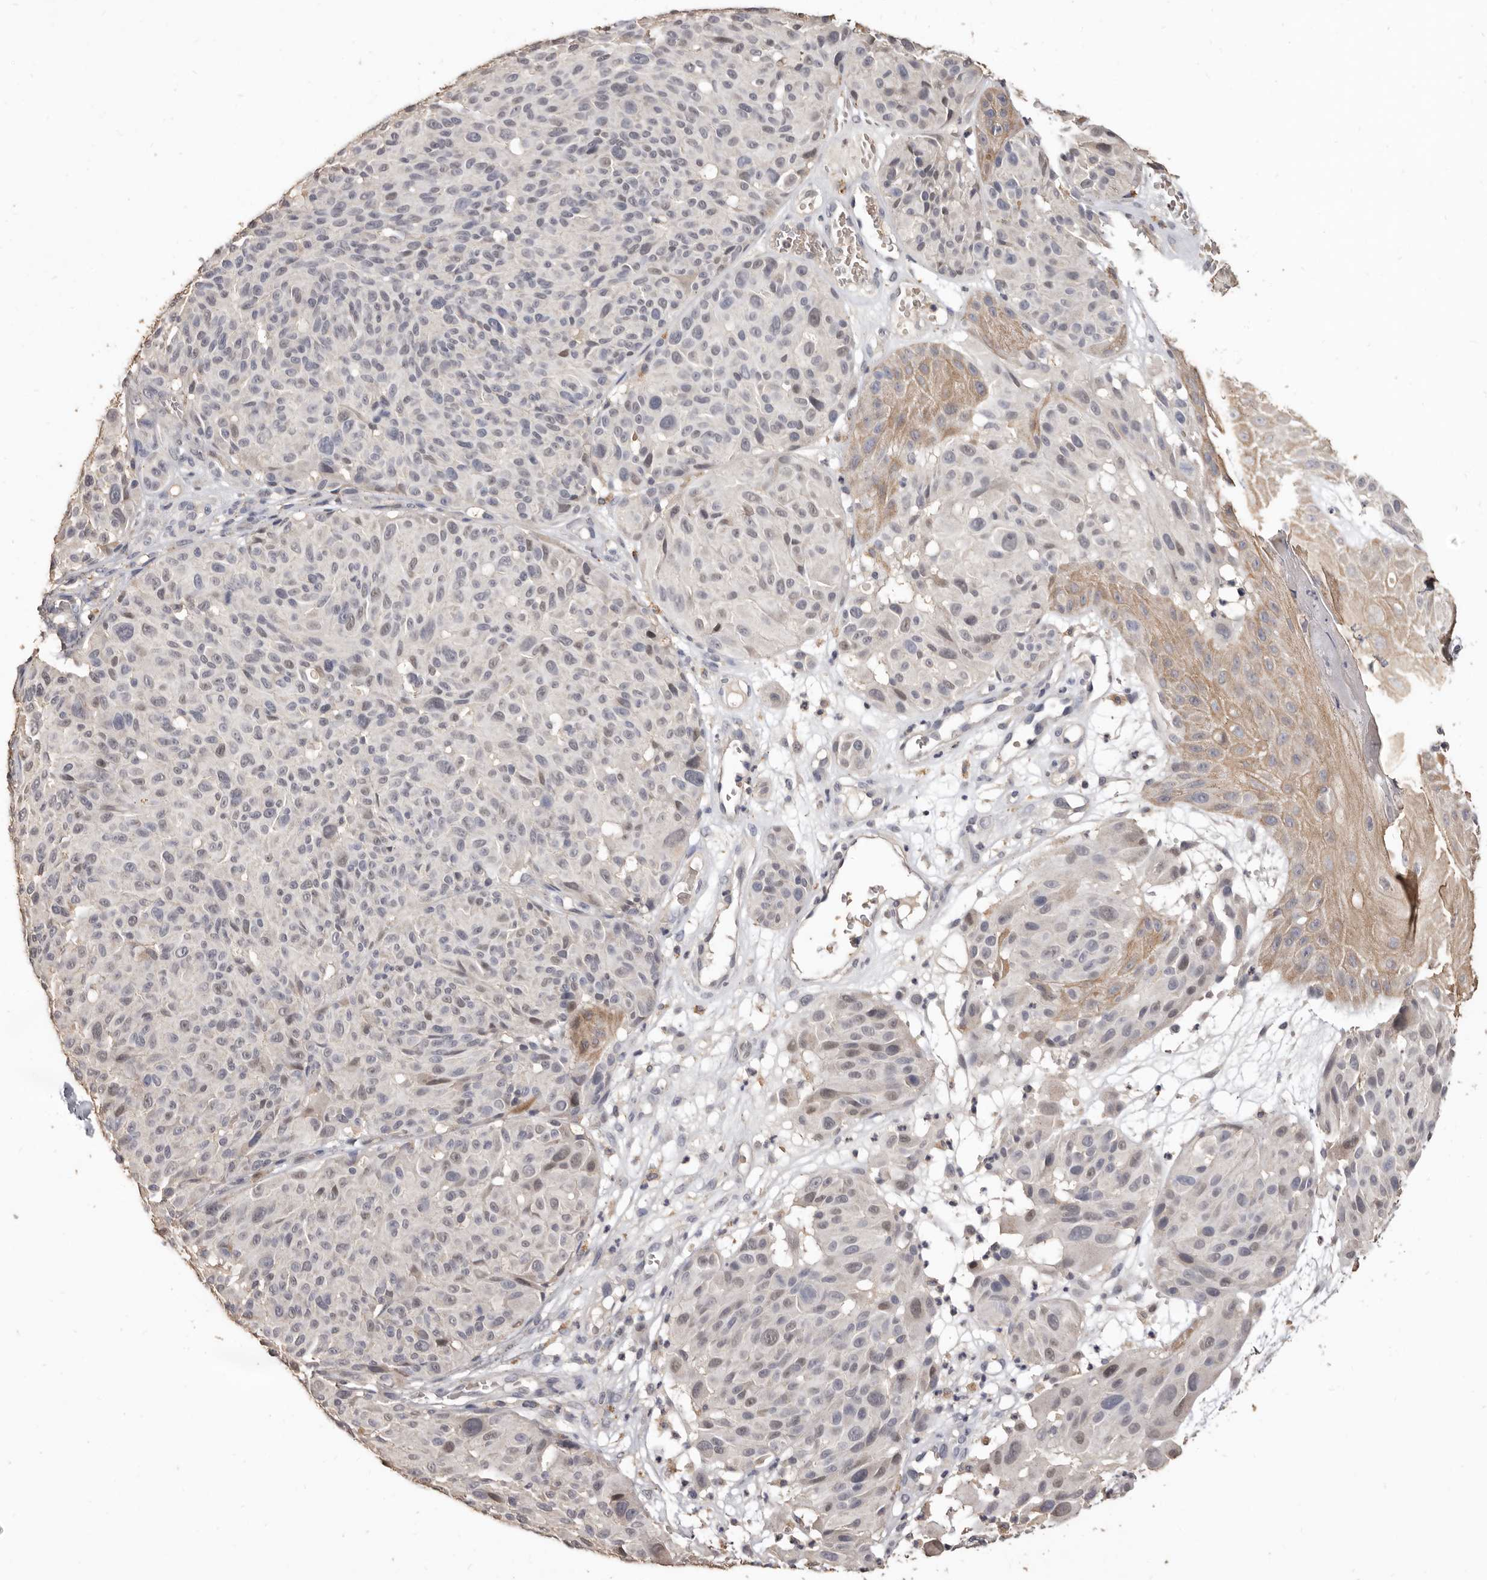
{"staining": {"intensity": "negative", "quantity": "none", "location": "none"}, "tissue": "melanoma", "cell_type": "Tumor cells", "image_type": "cancer", "snomed": [{"axis": "morphology", "description": "Malignant melanoma, NOS"}, {"axis": "topography", "description": "Skin"}], "caption": "This image is of malignant melanoma stained with IHC to label a protein in brown with the nuclei are counter-stained blue. There is no staining in tumor cells.", "gene": "INAVA", "patient": {"sex": "male", "age": 83}}